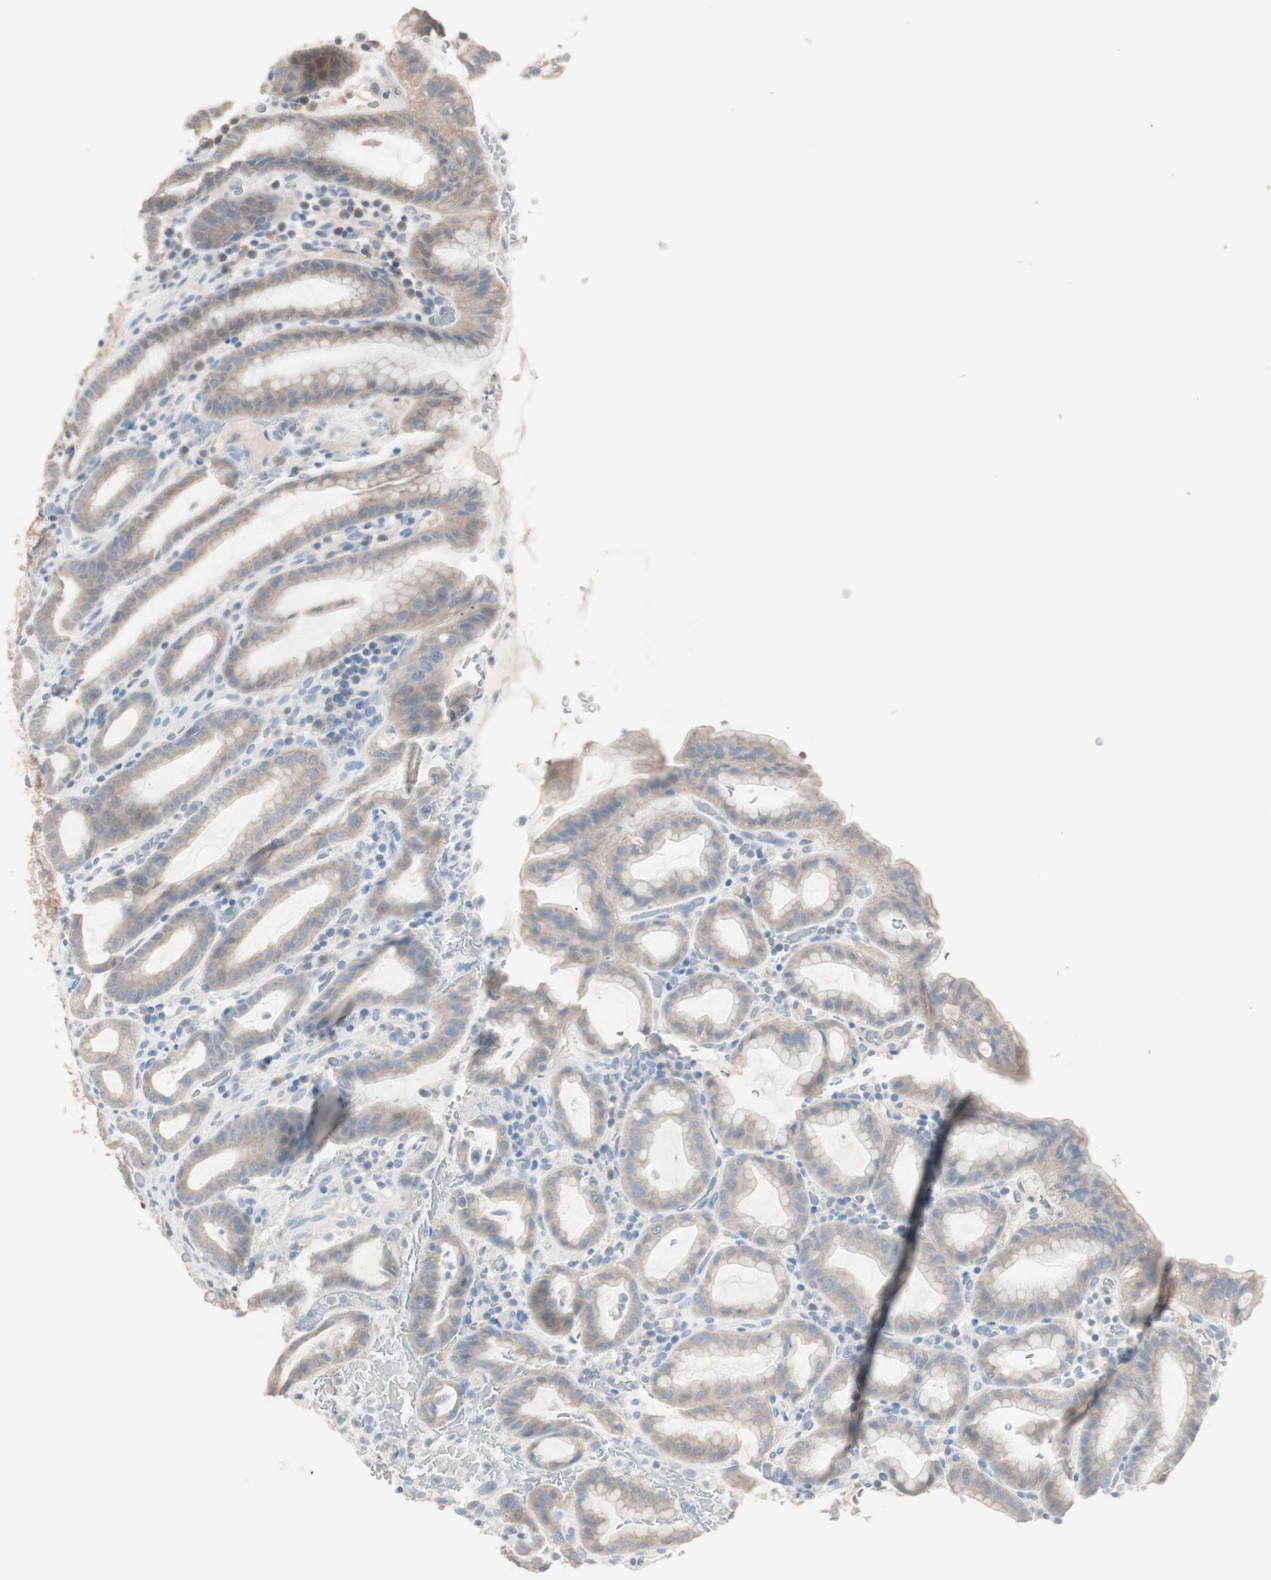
{"staining": {"intensity": "weak", "quantity": "25%-75%", "location": "cytoplasmic/membranous"}, "tissue": "stomach", "cell_type": "Glandular cells", "image_type": "normal", "snomed": [{"axis": "morphology", "description": "Normal tissue, NOS"}, {"axis": "topography", "description": "Stomach, upper"}], "caption": "Weak cytoplasmic/membranous positivity is seen in about 25%-75% of glandular cells in normal stomach. (Stains: DAB in brown, nuclei in blue, Microscopy: brightfield microscopy at high magnification).", "gene": "KHK", "patient": {"sex": "male", "age": 68}}